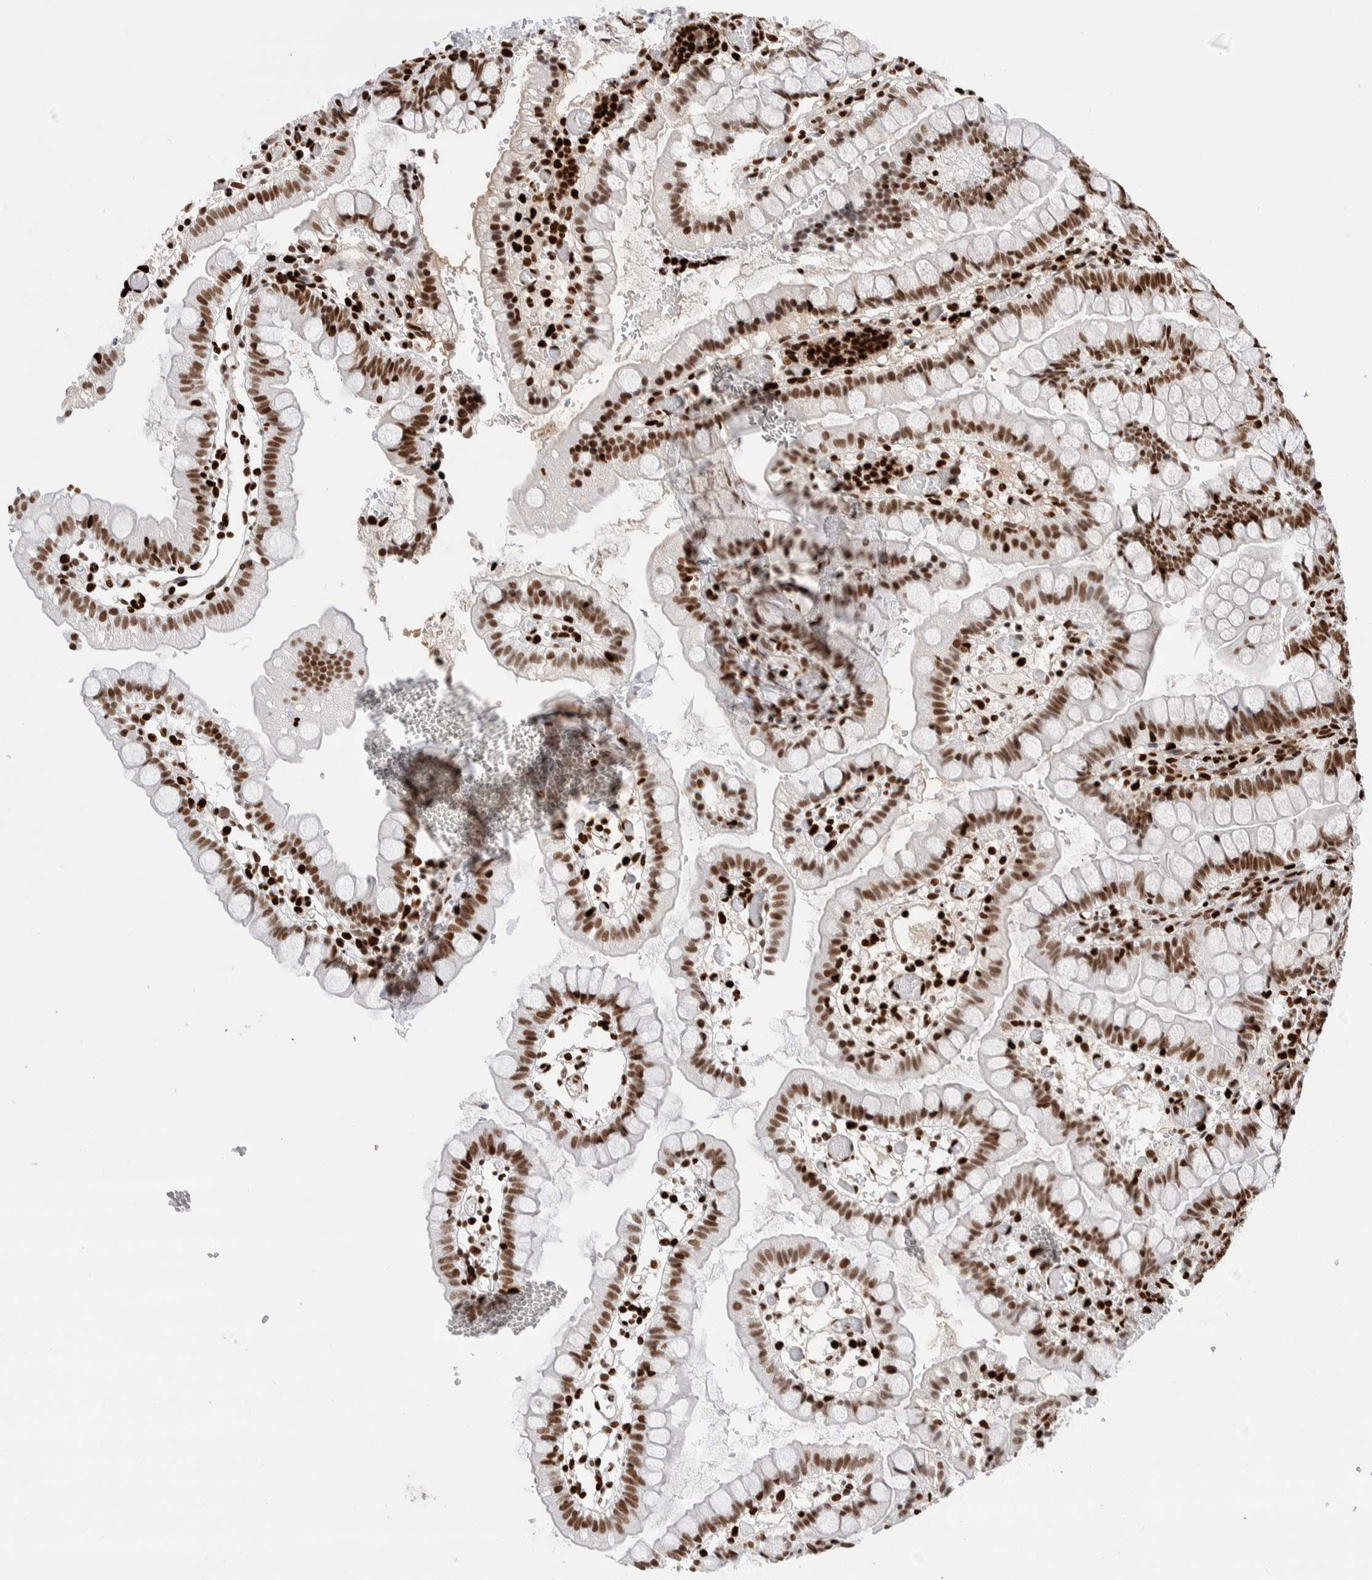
{"staining": {"intensity": "strong", "quantity": ">75%", "location": "nuclear"}, "tissue": "small intestine", "cell_type": "Glandular cells", "image_type": "normal", "snomed": [{"axis": "morphology", "description": "Normal tissue, NOS"}, {"axis": "morphology", "description": "Developmental malformation"}, {"axis": "topography", "description": "Small intestine"}], "caption": "Glandular cells display strong nuclear positivity in approximately >75% of cells in normal small intestine.", "gene": "C17orf49", "patient": {"sex": "male"}}